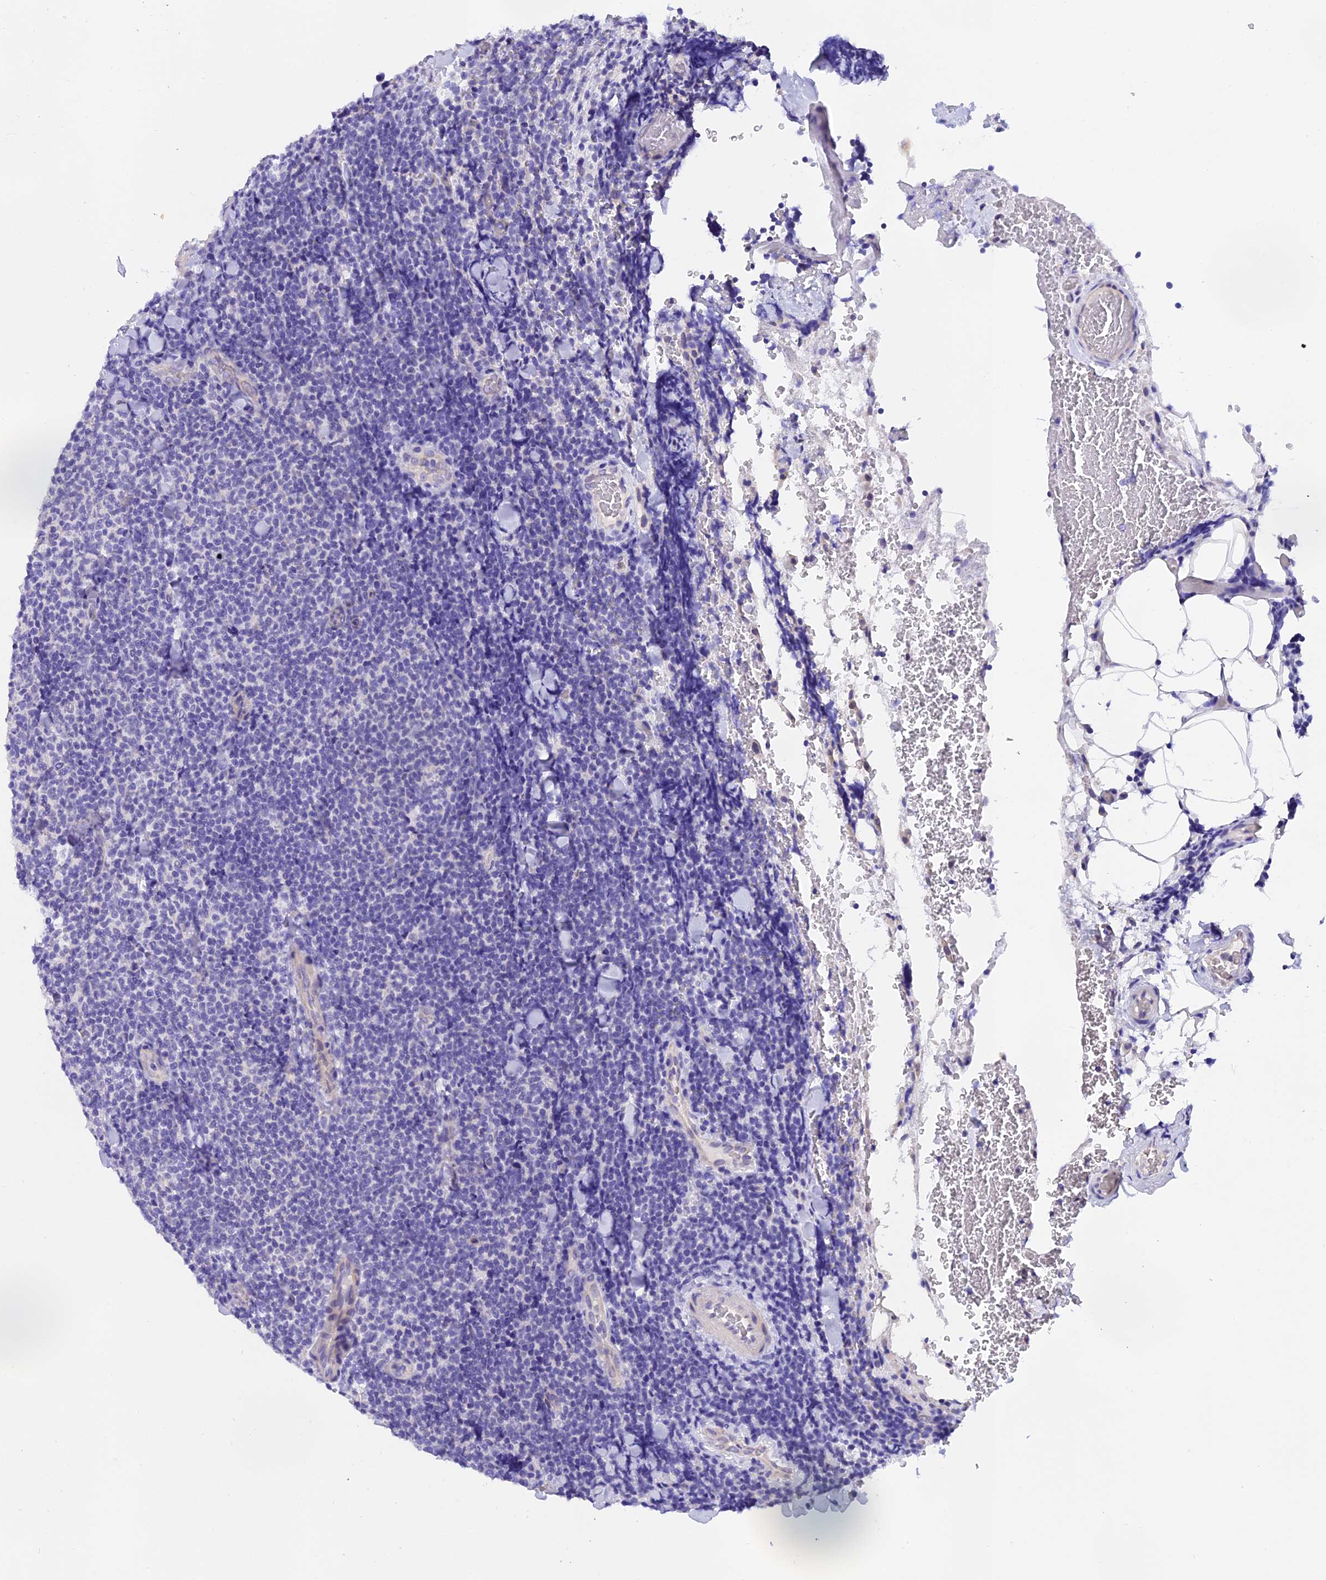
{"staining": {"intensity": "negative", "quantity": "none", "location": "none"}, "tissue": "lymphoma", "cell_type": "Tumor cells", "image_type": "cancer", "snomed": [{"axis": "morphology", "description": "Malignant lymphoma, non-Hodgkin's type, Low grade"}, {"axis": "topography", "description": "Lymph node"}], "caption": "Human malignant lymphoma, non-Hodgkin's type (low-grade) stained for a protein using immunohistochemistry shows no positivity in tumor cells.", "gene": "C17orf67", "patient": {"sex": "male", "age": 66}}